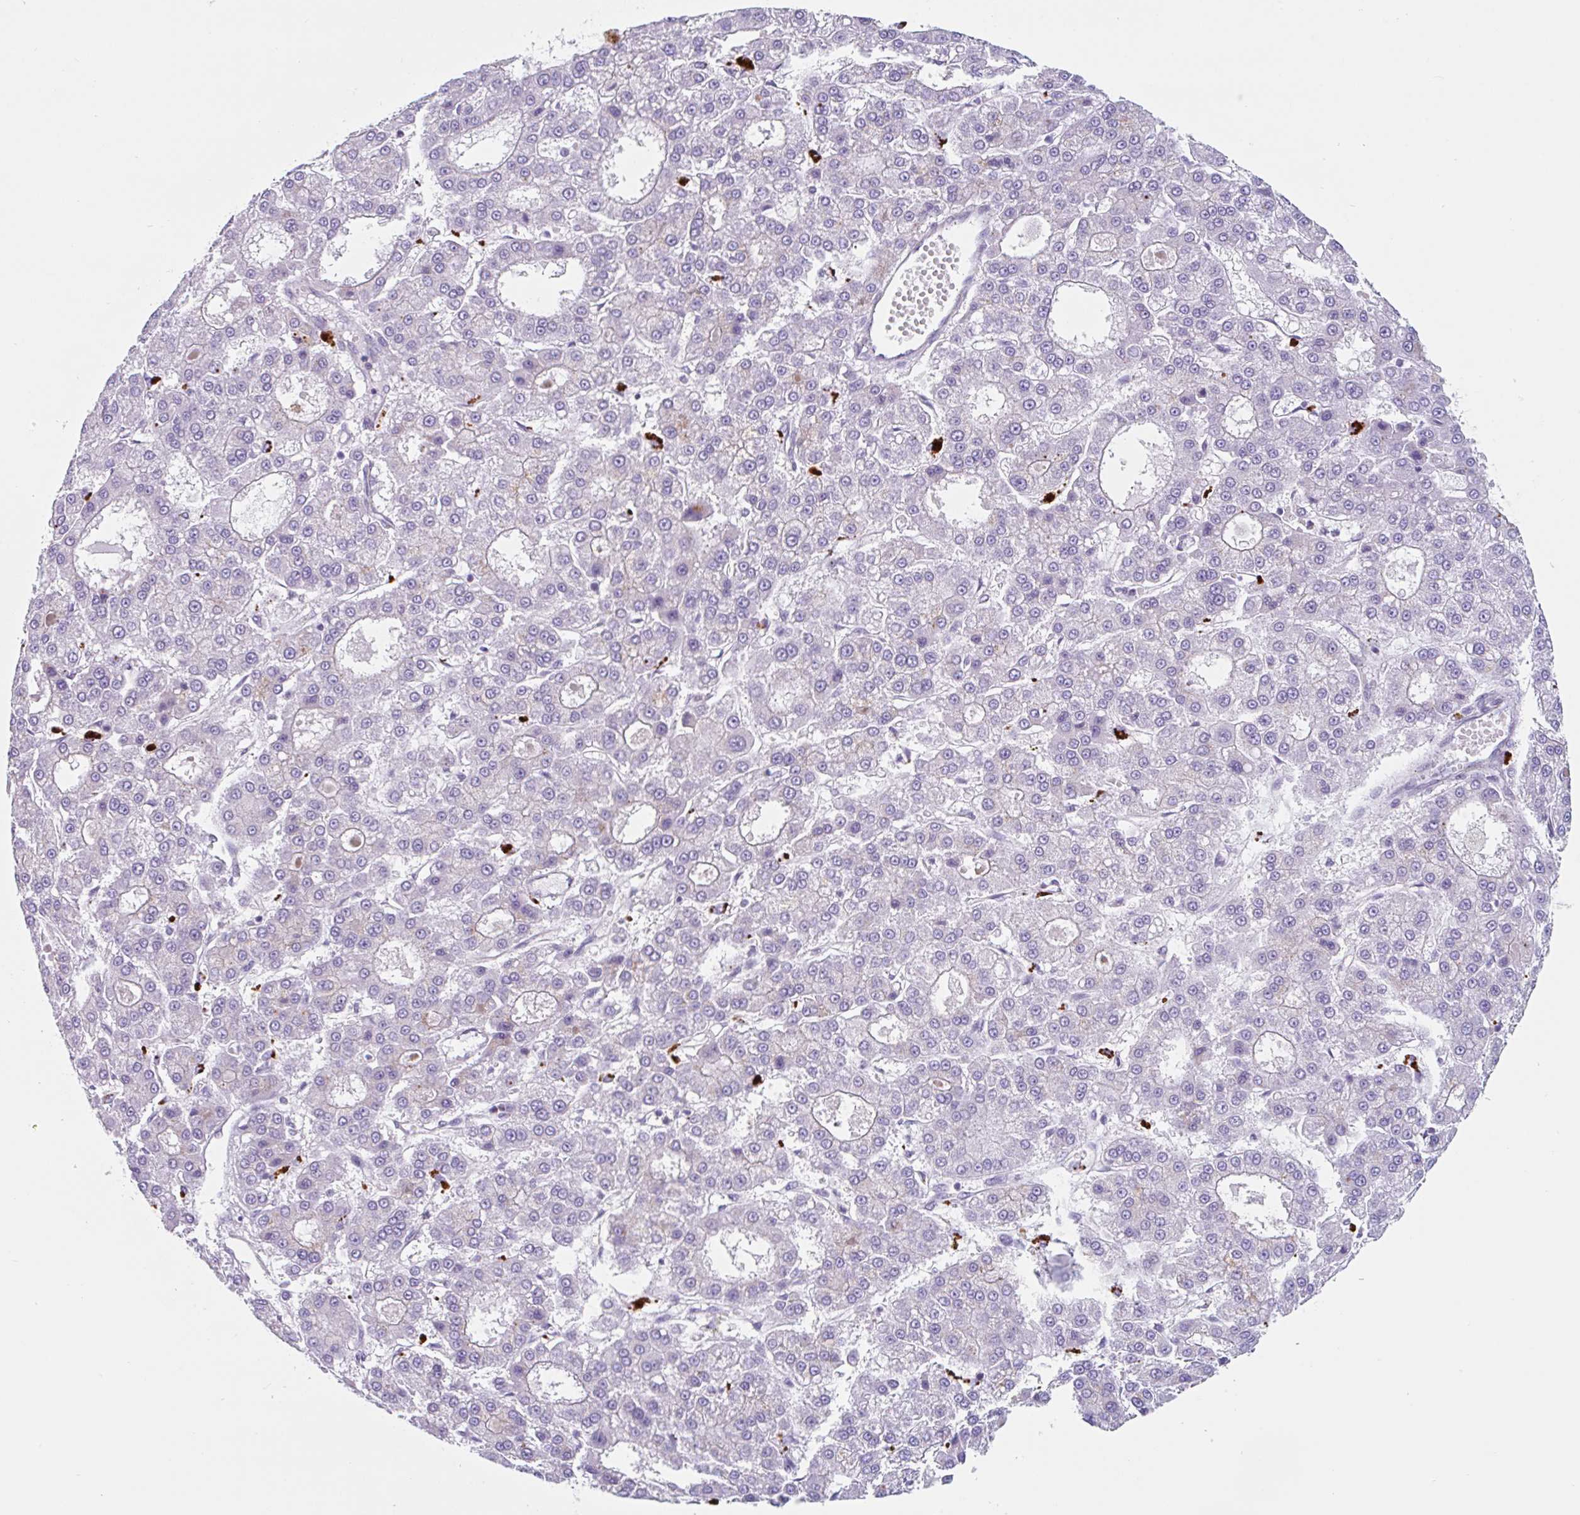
{"staining": {"intensity": "negative", "quantity": "none", "location": "none"}, "tissue": "liver cancer", "cell_type": "Tumor cells", "image_type": "cancer", "snomed": [{"axis": "morphology", "description": "Carcinoma, Hepatocellular, NOS"}, {"axis": "topography", "description": "Liver"}], "caption": "There is no significant expression in tumor cells of liver hepatocellular carcinoma.", "gene": "LENG9", "patient": {"sex": "male", "age": 70}}